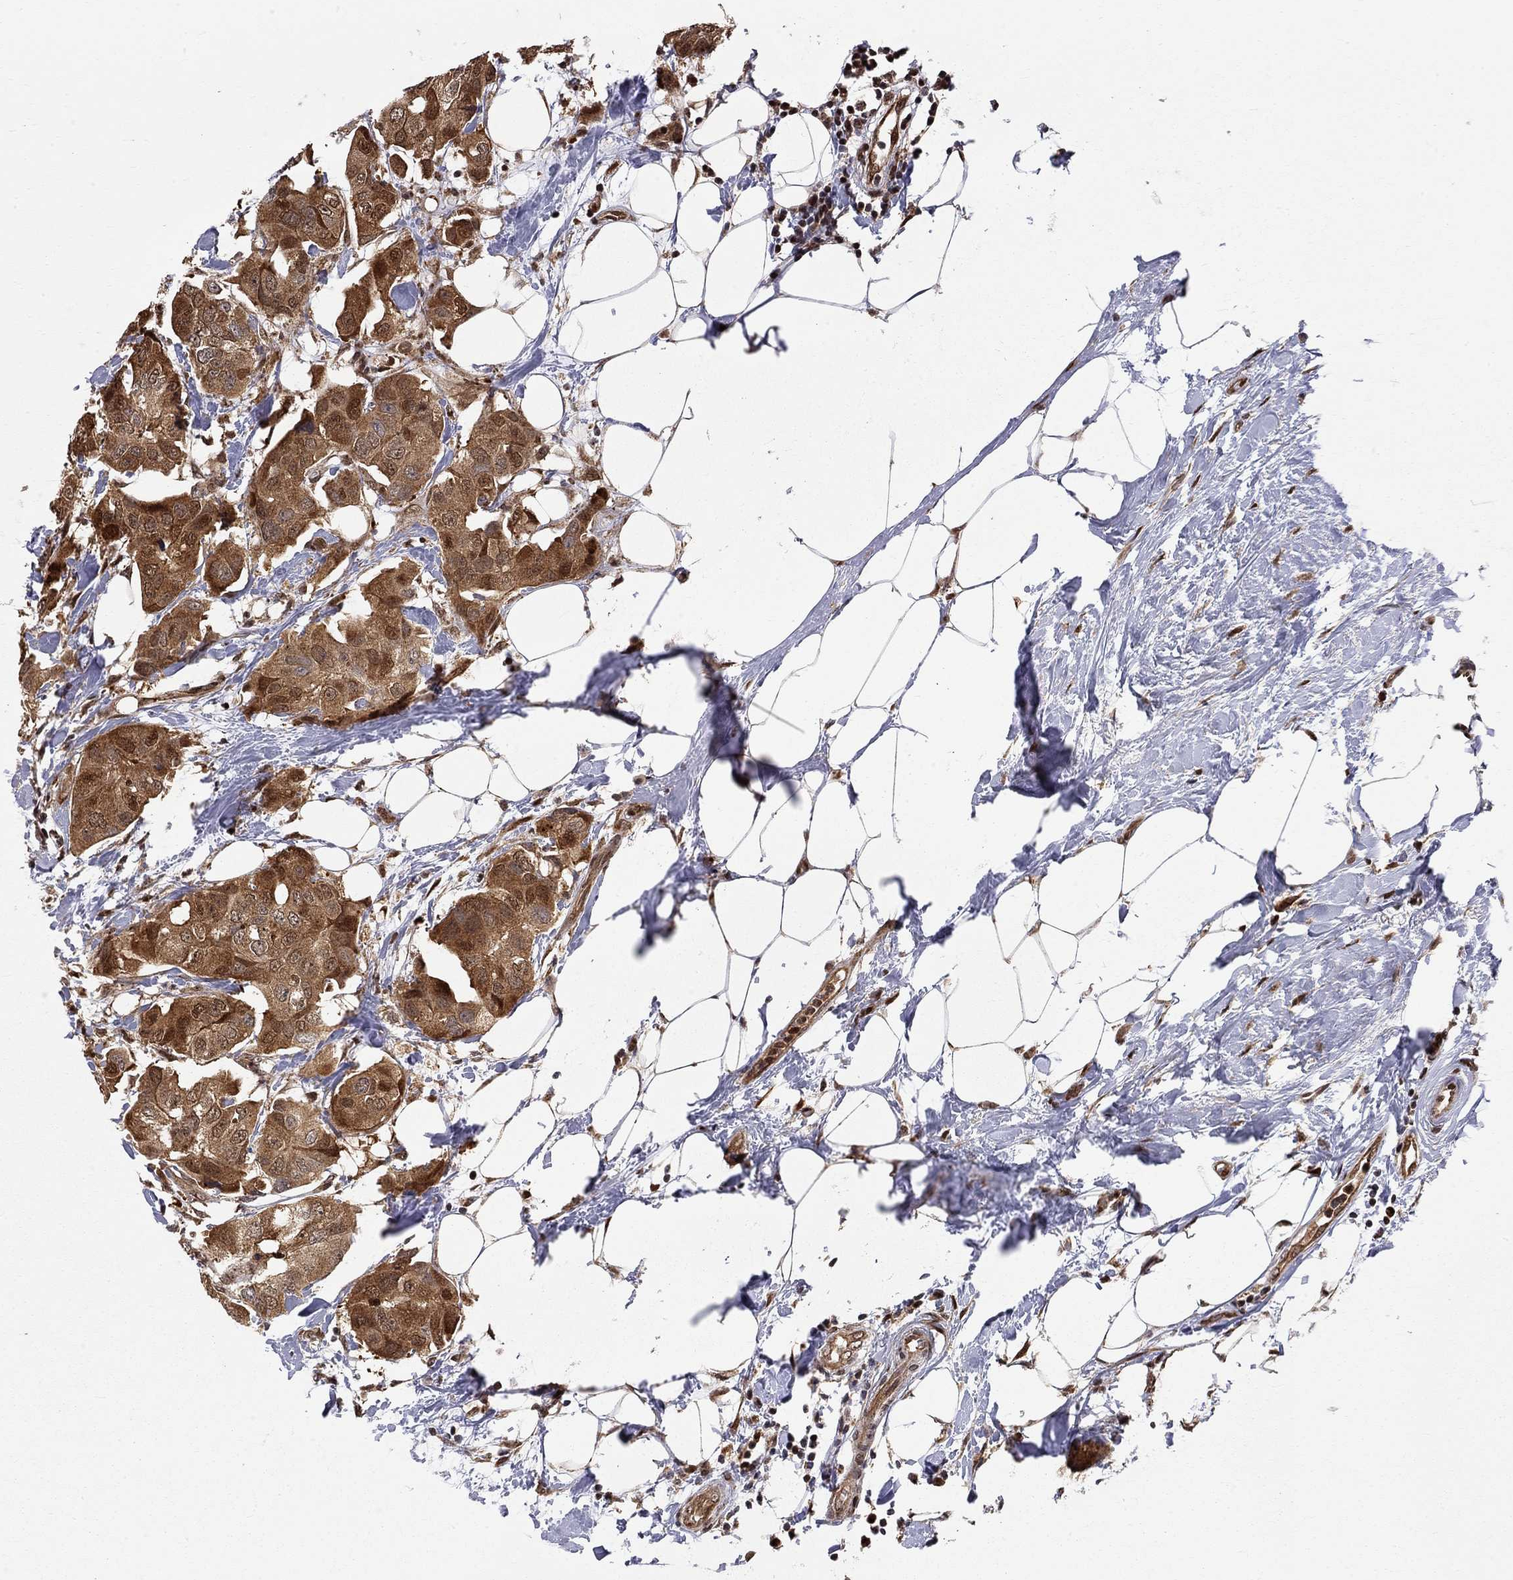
{"staining": {"intensity": "strong", "quantity": ">75%", "location": "cytoplasmic/membranous"}, "tissue": "breast cancer", "cell_type": "Tumor cells", "image_type": "cancer", "snomed": [{"axis": "morphology", "description": "Normal tissue, NOS"}, {"axis": "morphology", "description": "Duct carcinoma"}, {"axis": "topography", "description": "Breast"}], "caption": "High-magnification brightfield microscopy of breast cancer stained with DAB (3,3'-diaminobenzidine) (brown) and counterstained with hematoxylin (blue). tumor cells exhibit strong cytoplasmic/membranous positivity is appreciated in approximately>75% of cells.", "gene": "ELOB", "patient": {"sex": "female", "age": 40}}